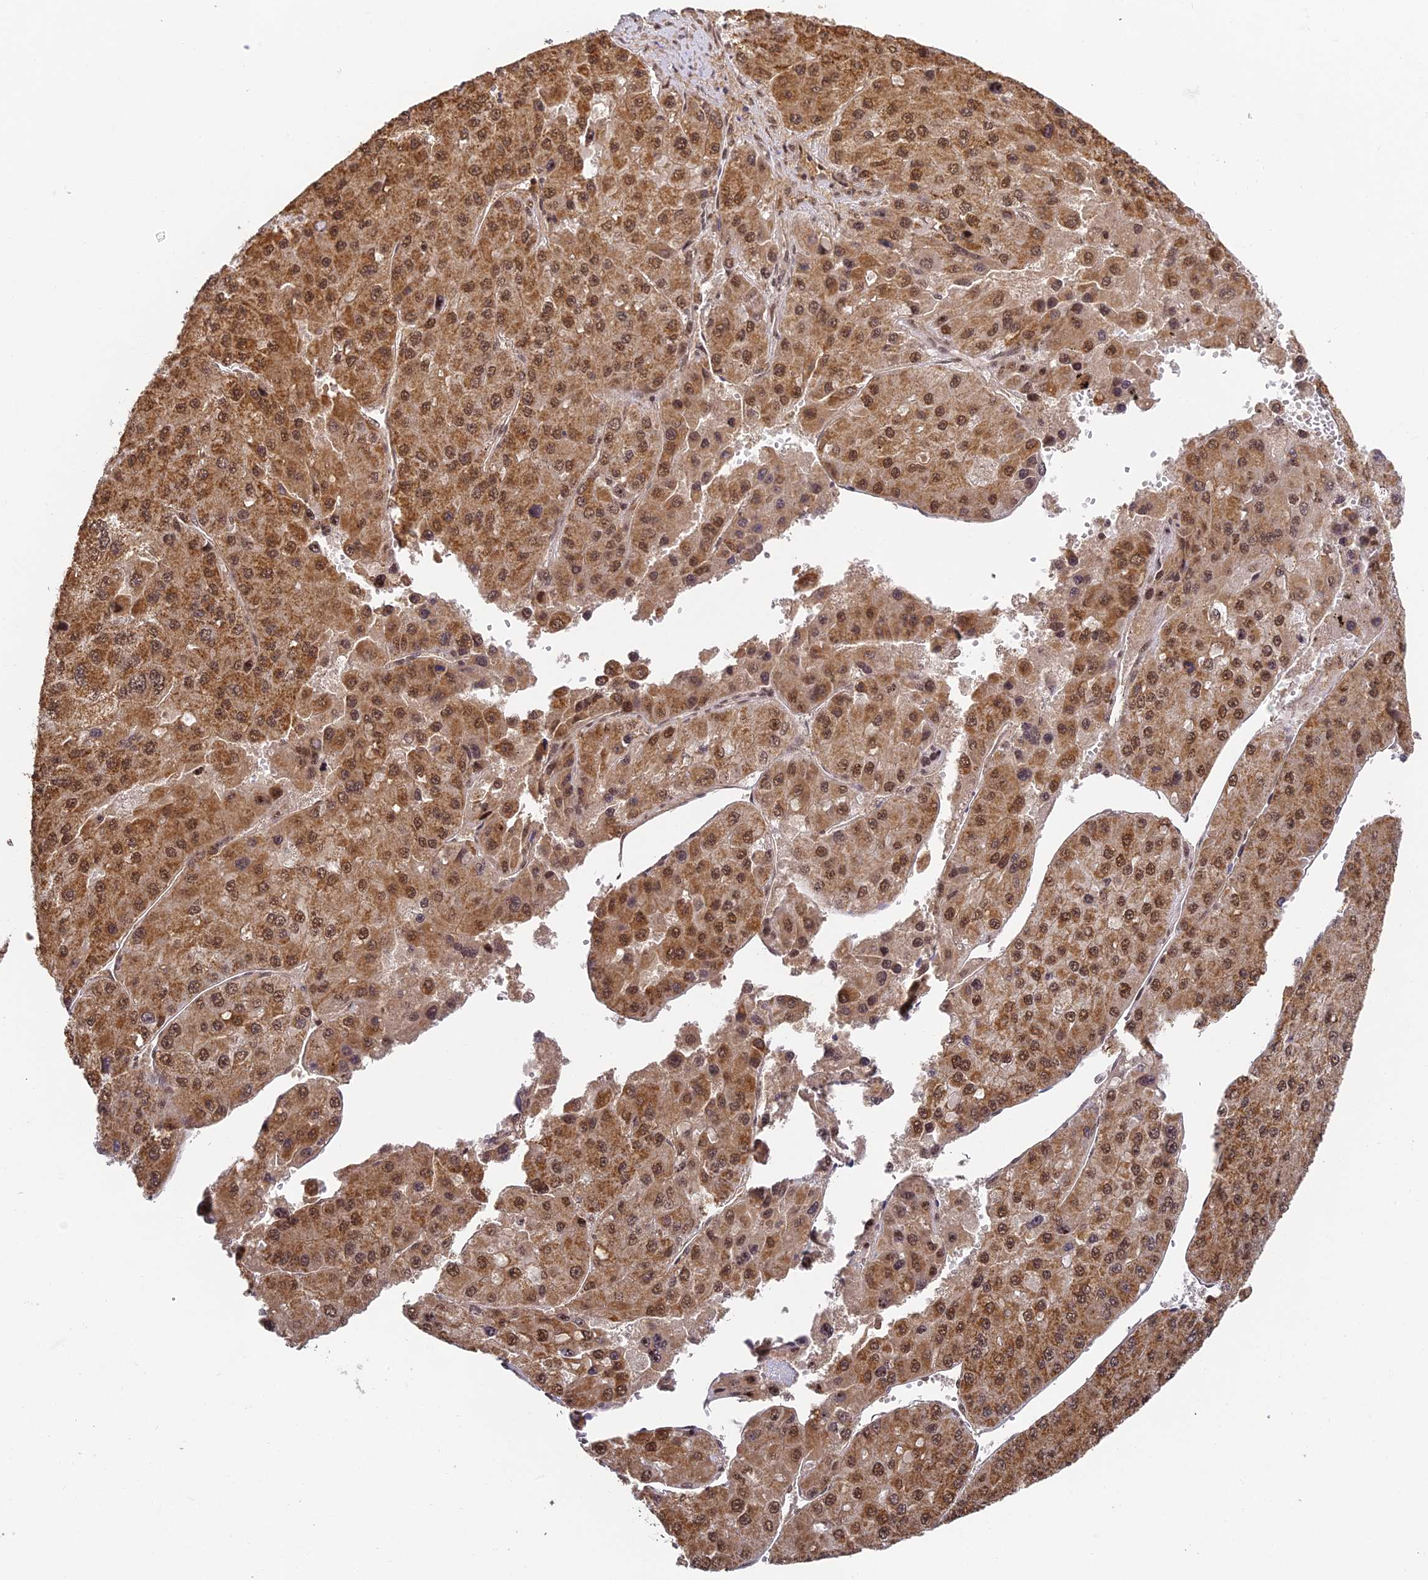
{"staining": {"intensity": "moderate", "quantity": ">75%", "location": "cytoplasmic/membranous,nuclear"}, "tissue": "liver cancer", "cell_type": "Tumor cells", "image_type": "cancer", "snomed": [{"axis": "morphology", "description": "Carcinoma, Hepatocellular, NOS"}, {"axis": "topography", "description": "Liver"}], "caption": "Immunohistochemical staining of human liver hepatocellular carcinoma reveals moderate cytoplasmic/membranous and nuclear protein expression in about >75% of tumor cells. (IHC, brightfield microscopy, high magnification).", "gene": "ZNF443", "patient": {"sex": "female", "age": 73}}